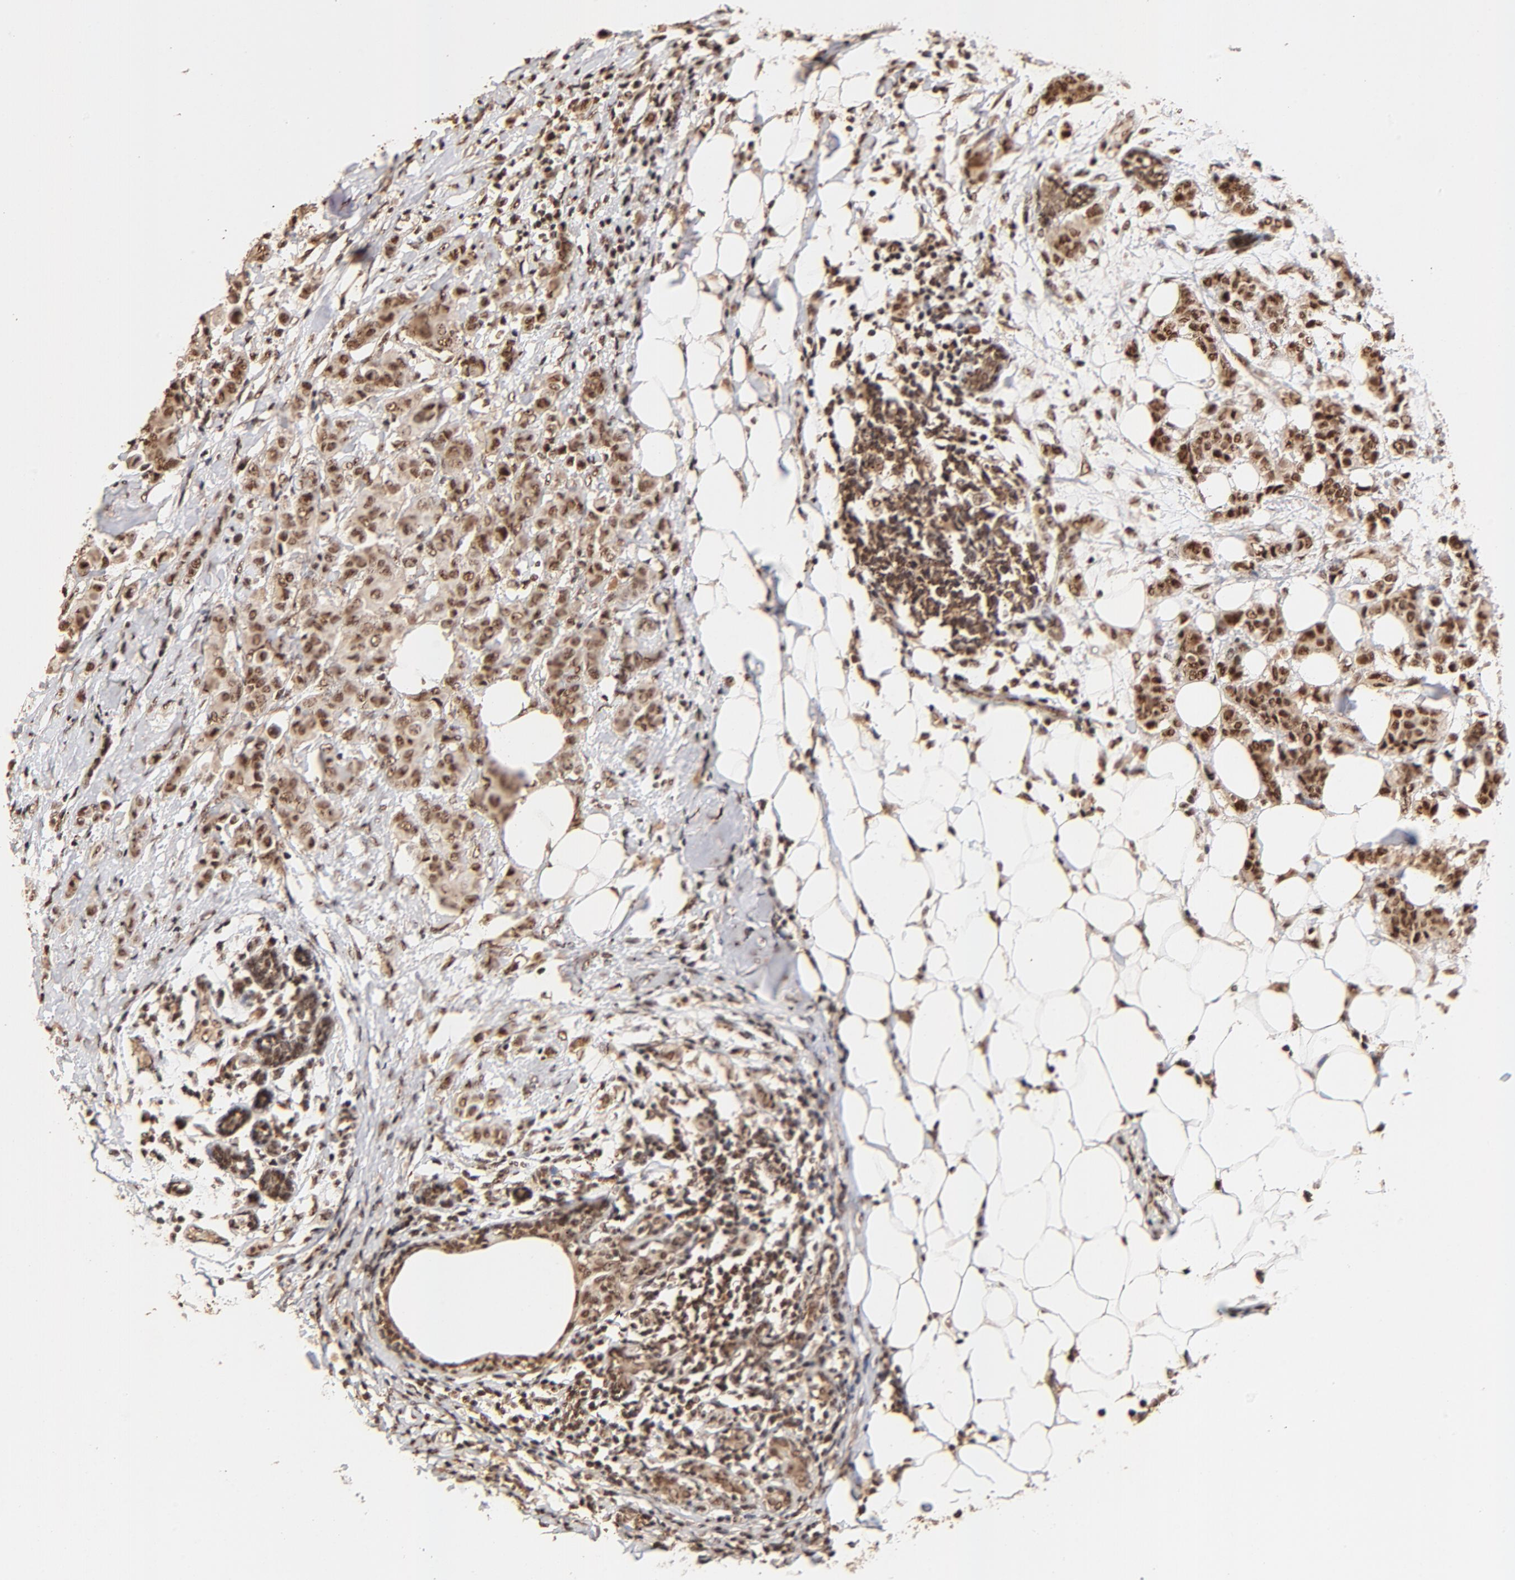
{"staining": {"intensity": "strong", "quantity": ">75%", "location": "cytoplasmic/membranous,nuclear"}, "tissue": "breast cancer", "cell_type": "Tumor cells", "image_type": "cancer", "snomed": [{"axis": "morphology", "description": "Duct carcinoma"}, {"axis": "topography", "description": "Breast"}], "caption": "An immunohistochemistry micrograph of neoplastic tissue is shown. Protein staining in brown labels strong cytoplasmic/membranous and nuclear positivity in breast intraductal carcinoma within tumor cells. (DAB (3,3'-diaminobenzidine) IHC with brightfield microscopy, high magnification).", "gene": "MED12", "patient": {"sex": "female", "age": 40}}